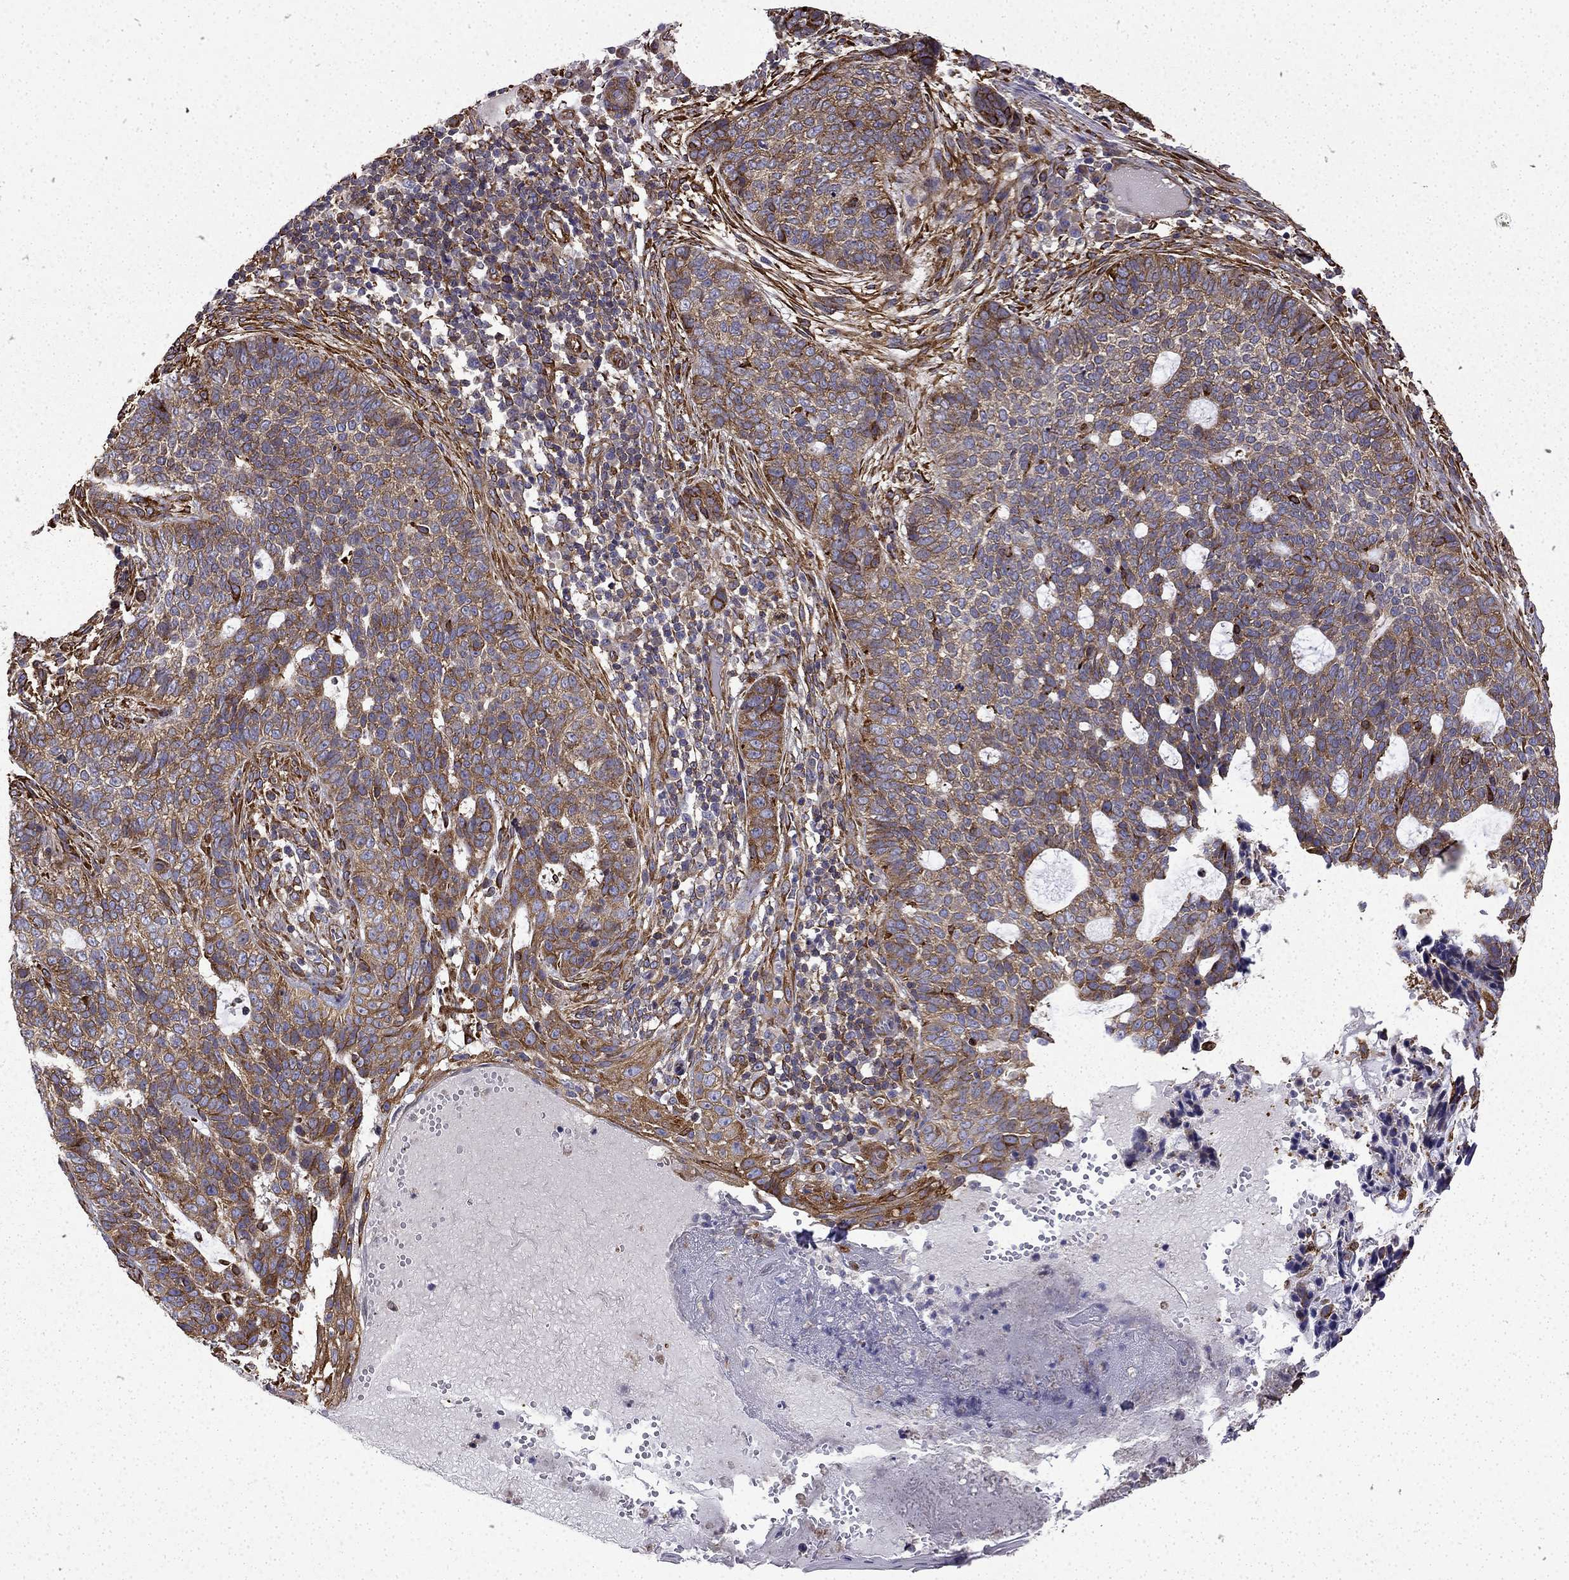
{"staining": {"intensity": "moderate", "quantity": "25%-75%", "location": "cytoplasmic/membranous"}, "tissue": "skin cancer", "cell_type": "Tumor cells", "image_type": "cancer", "snomed": [{"axis": "morphology", "description": "Basal cell carcinoma"}, {"axis": "topography", "description": "Skin"}], "caption": "The immunohistochemical stain shows moderate cytoplasmic/membranous expression in tumor cells of skin cancer tissue.", "gene": "MAP4", "patient": {"sex": "female", "age": 69}}